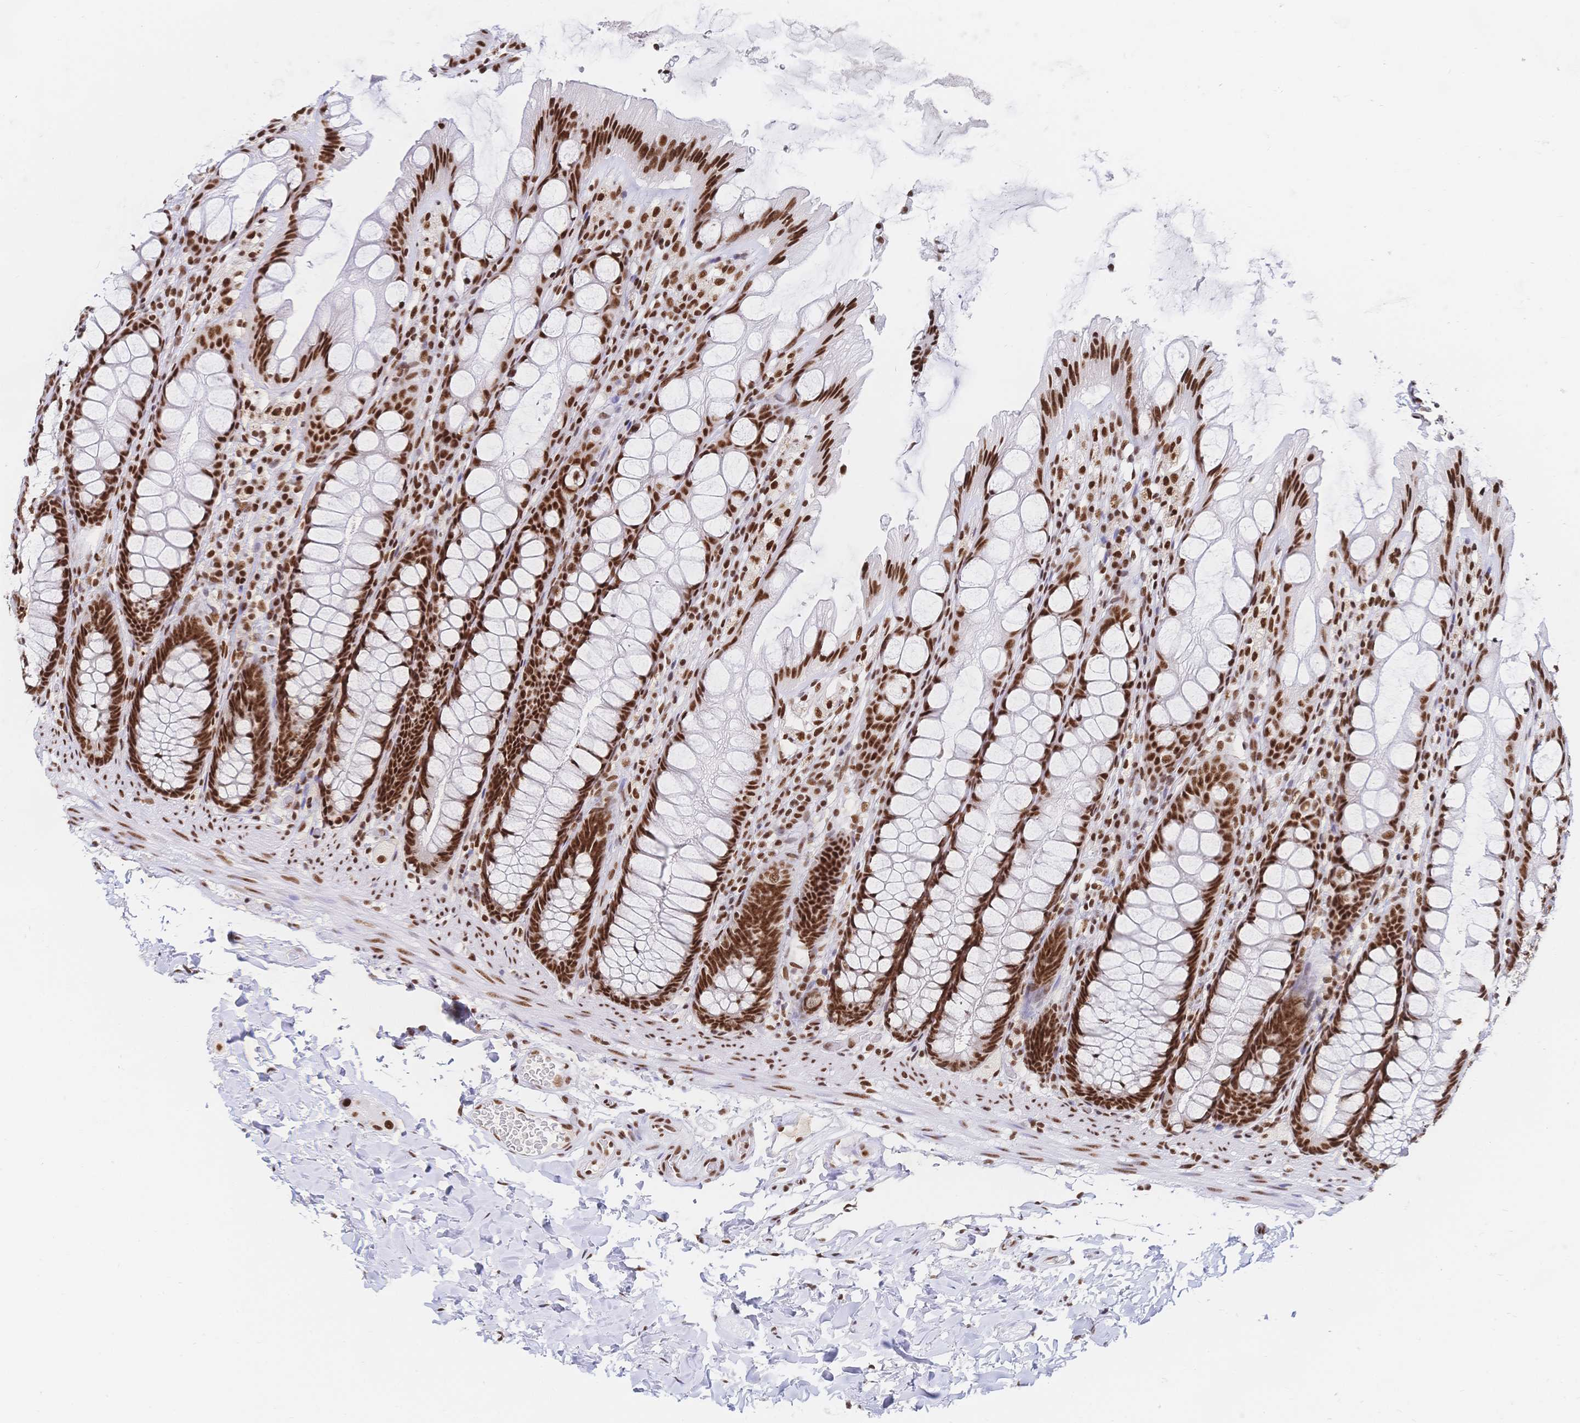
{"staining": {"intensity": "moderate", "quantity": ">75%", "location": "nuclear"}, "tissue": "colon", "cell_type": "Endothelial cells", "image_type": "normal", "snomed": [{"axis": "morphology", "description": "Normal tissue, NOS"}, {"axis": "topography", "description": "Colon"}], "caption": "About >75% of endothelial cells in normal human colon demonstrate moderate nuclear protein expression as visualized by brown immunohistochemical staining.", "gene": "SRSF1", "patient": {"sex": "male", "age": 47}}